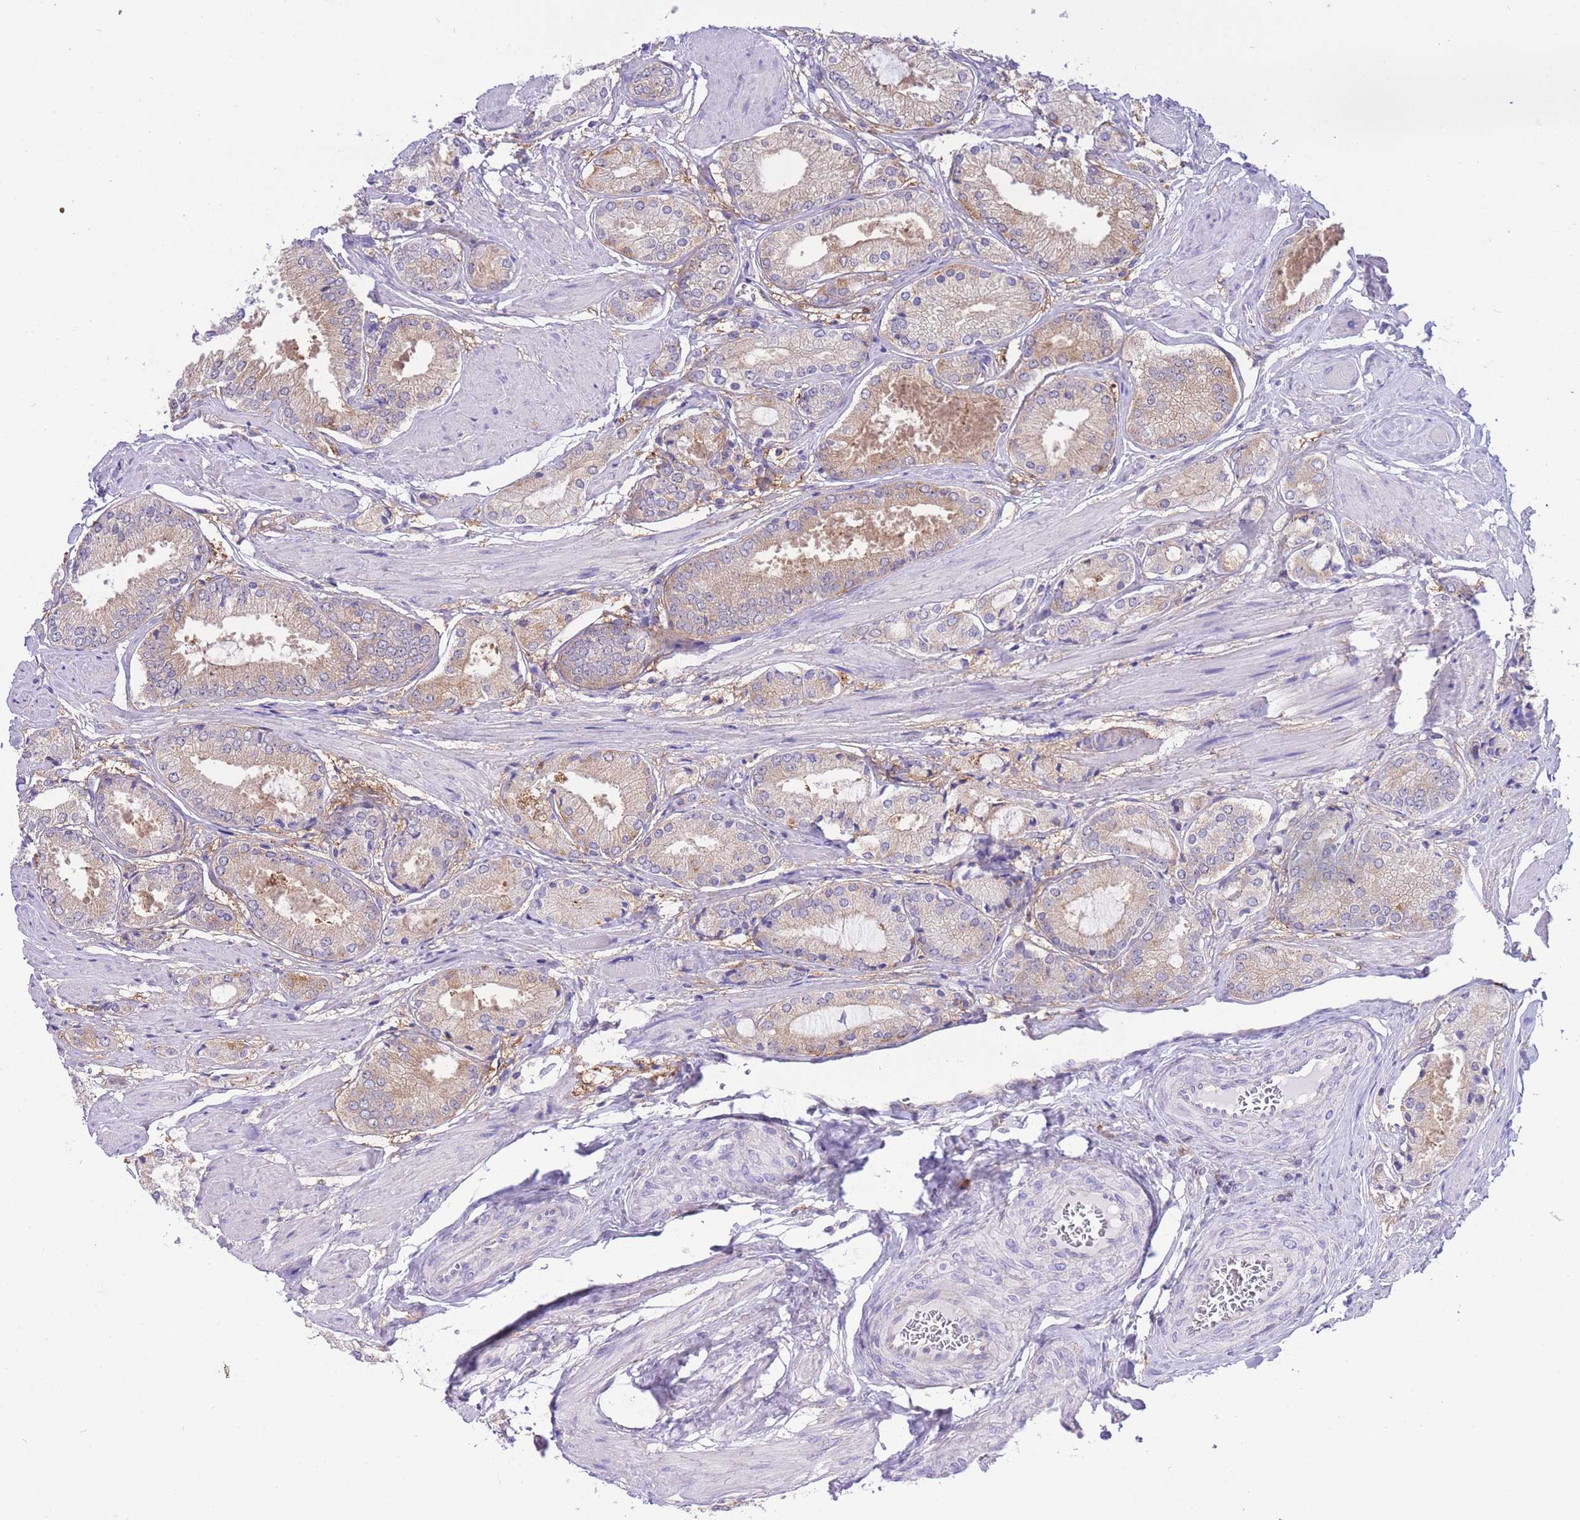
{"staining": {"intensity": "moderate", "quantity": "25%-75%", "location": "cytoplasmic/membranous"}, "tissue": "prostate cancer", "cell_type": "Tumor cells", "image_type": "cancer", "snomed": [{"axis": "morphology", "description": "Adenocarcinoma, High grade"}, {"axis": "topography", "description": "Prostate and seminal vesicle, NOS"}], "caption": "DAB immunohistochemical staining of human adenocarcinoma (high-grade) (prostate) shows moderate cytoplasmic/membranous protein positivity in about 25%-75% of tumor cells.", "gene": "NAMPT", "patient": {"sex": "male", "age": 64}}